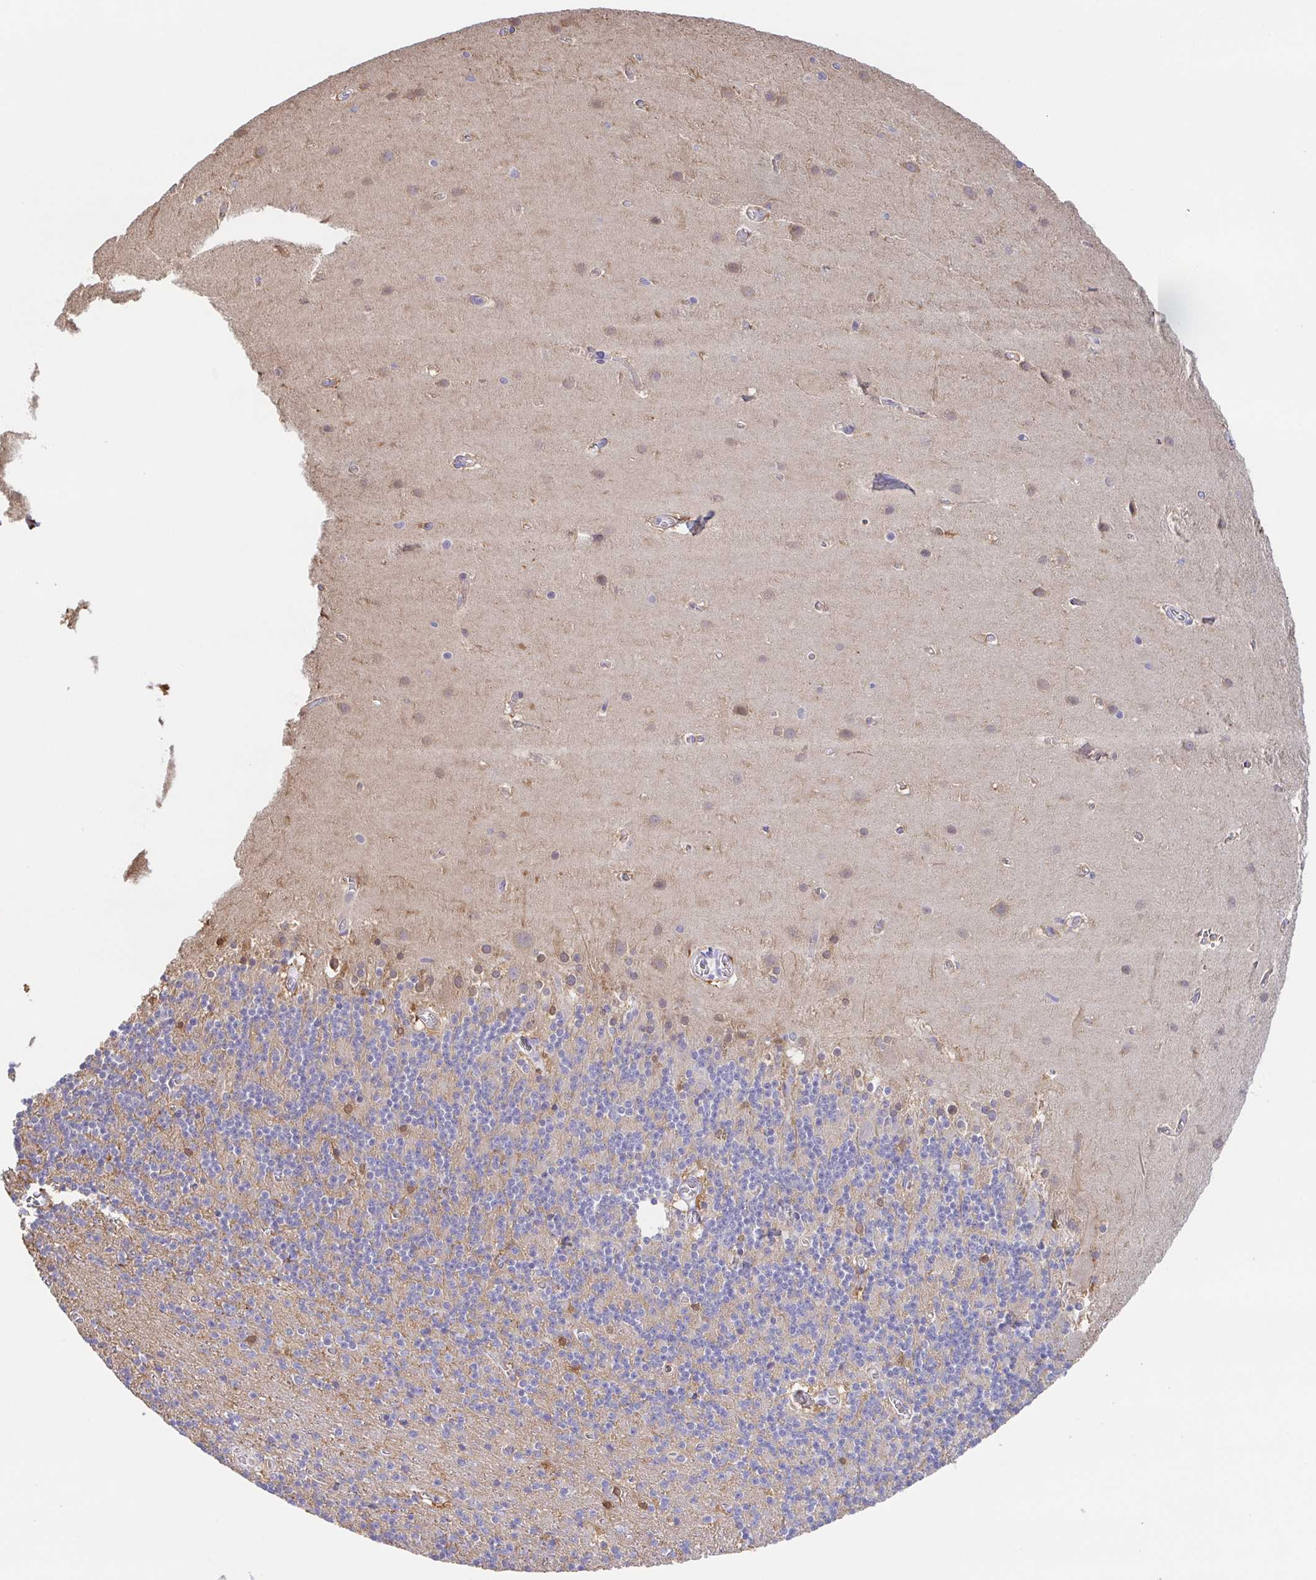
{"staining": {"intensity": "moderate", "quantity": "<25%", "location": "cytoplasmic/membranous"}, "tissue": "cerebellum", "cell_type": "Cells in granular layer", "image_type": "normal", "snomed": [{"axis": "morphology", "description": "Normal tissue, NOS"}, {"axis": "topography", "description": "Cerebellum"}], "caption": "A high-resolution micrograph shows IHC staining of normal cerebellum, which displays moderate cytoplasmic/membranous positivity in about <25% of cells in granular layer.", "gene": "MUCL3", "patient": {"sex": "male", "age": 70}}